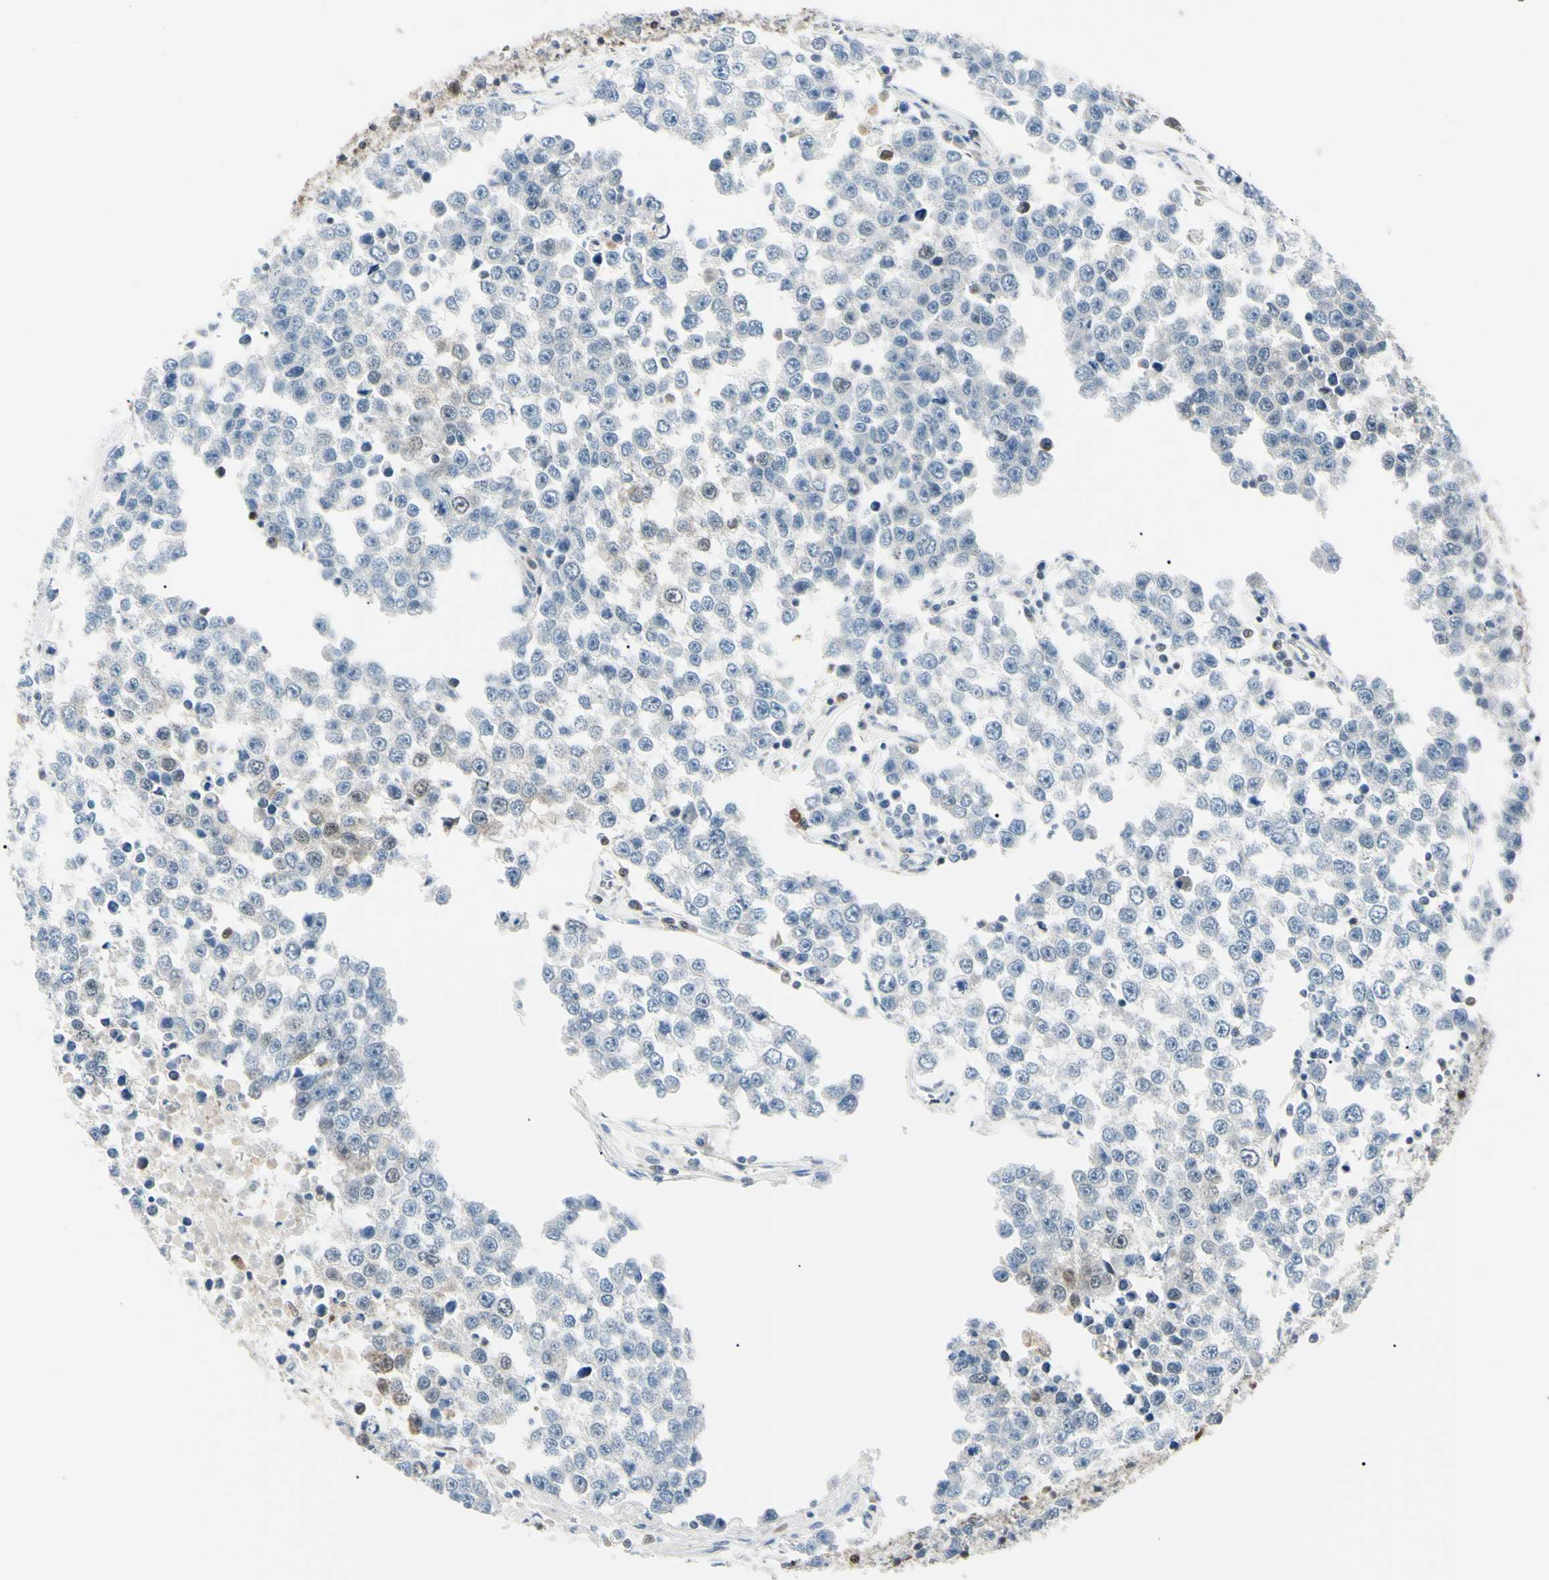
{"staining": {"intensity": "moderate", "quantity": "<25%", "location": "cytoplasmic/membranous"}, "tissue": "testis cancer", "cell_type": "Tumor cells", "image_type": "cancer", "snomed": [{"axis": "morphology", "description": "Seminoma, NOS"}, {"axis": "morphology", "description": "Carcinoma, Embryonal, NOS"}, {"axis": "topography", "description": "Testis"}], "caption": "The photomicrograph displays a brown stain indicating the presence of a protein in the cytoplasmic/membranous of tumor cells in testis cancer (embryonal carcinoma).", "gene": "PGK1", "patient": {"sex": "male", "age": 52}}